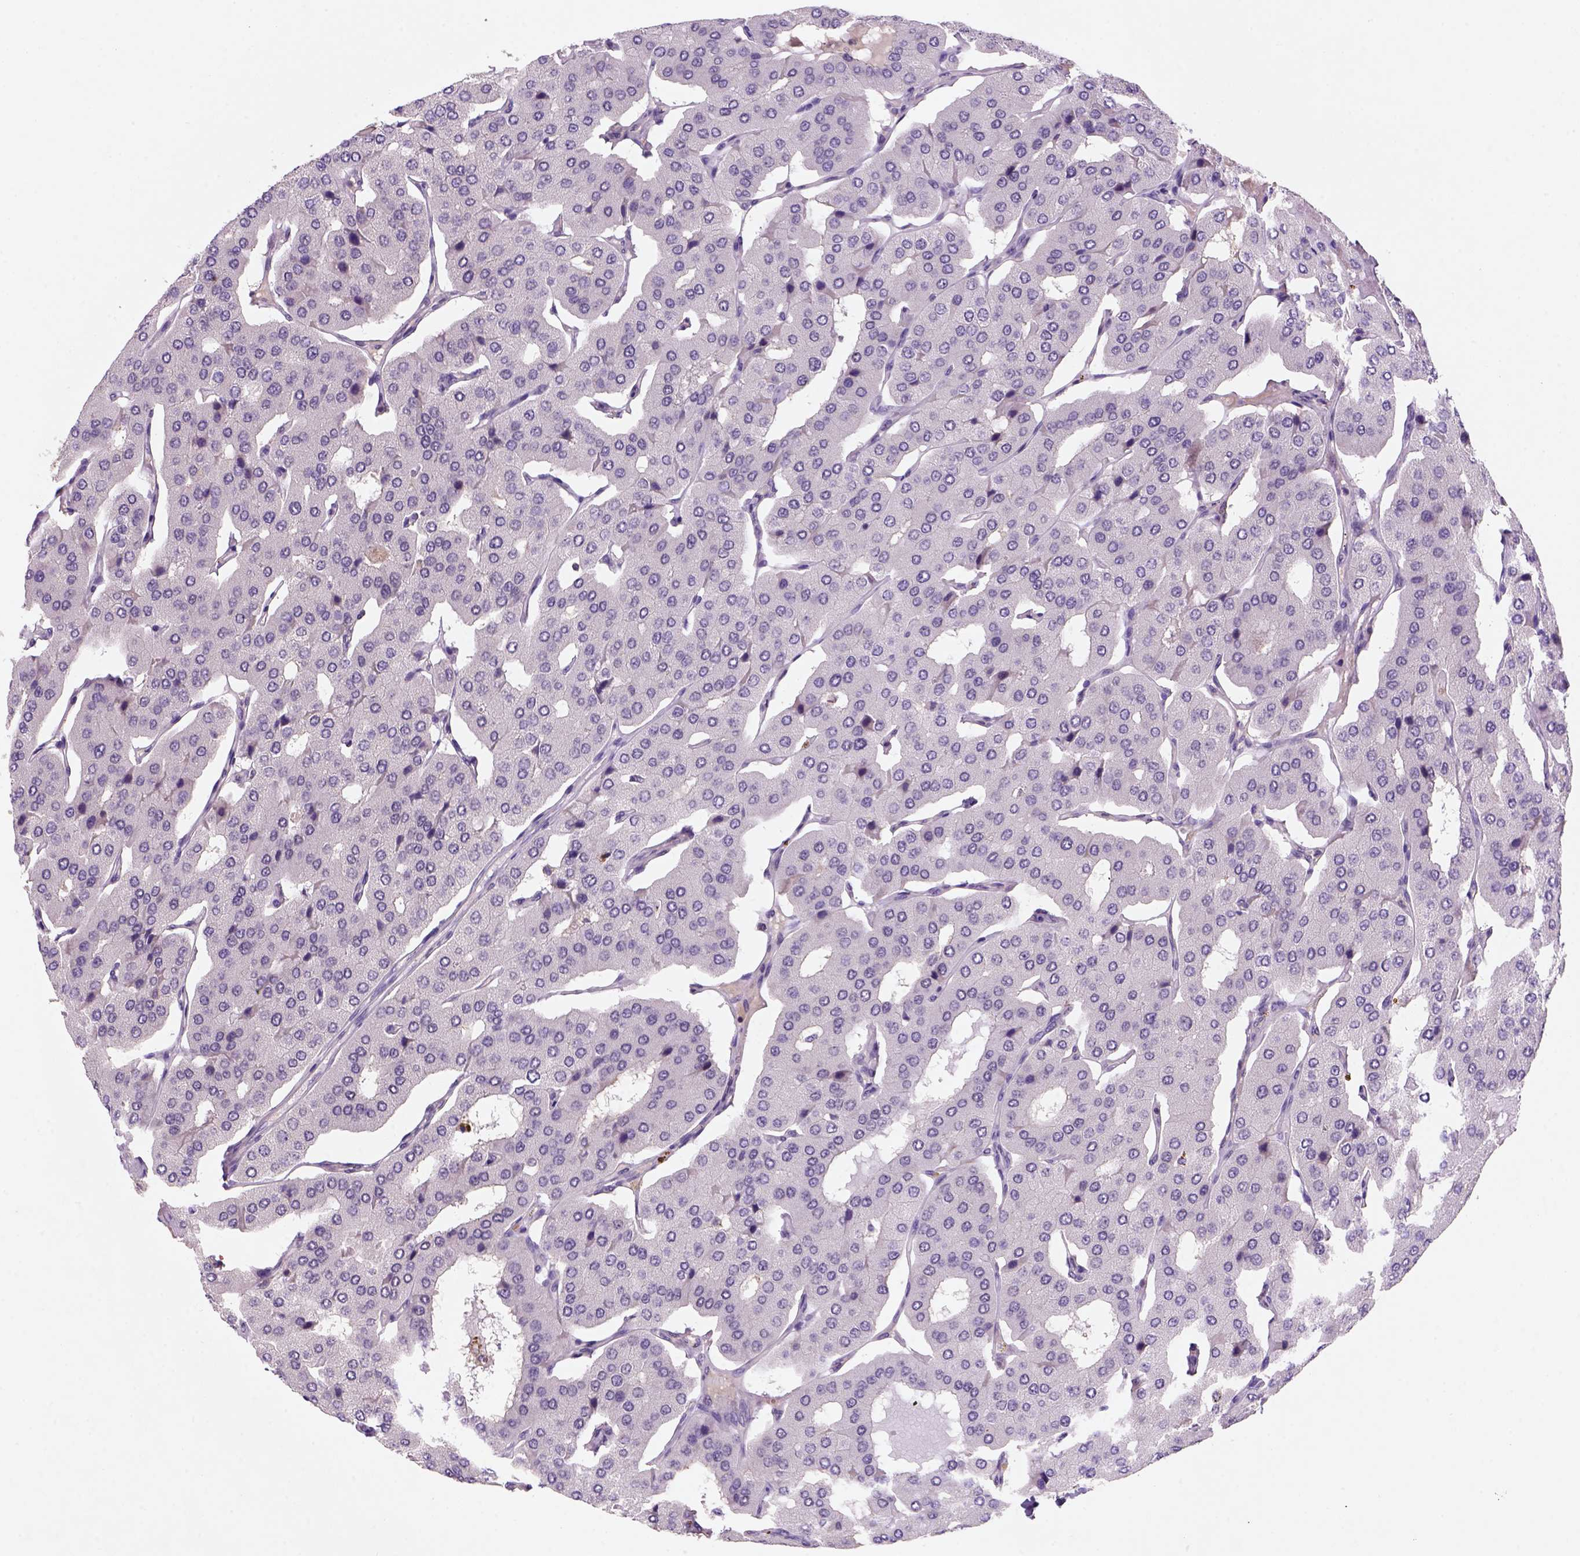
{"staining": {"intensity": "negative", "quantity": "none", "location": "none"}, "tissue": "parathyroid gland", "cell_type": "Glandular cells", "image_type": "normal", "snomed": [{"axis": "morphology", "description": "Normal tissue, NOS"}, {"axis": "morphology", "description": "Adenoma, NOS"}, {"axis": "topography", "description": "Parathyroid gland"}], "caption": "DAB immunohistochemical staining of unremarkable parathyroid gland exhibits no significant staining in glandular cells.", "gene": "SCML4", "patient": {"sex": "female", "age": 86}}